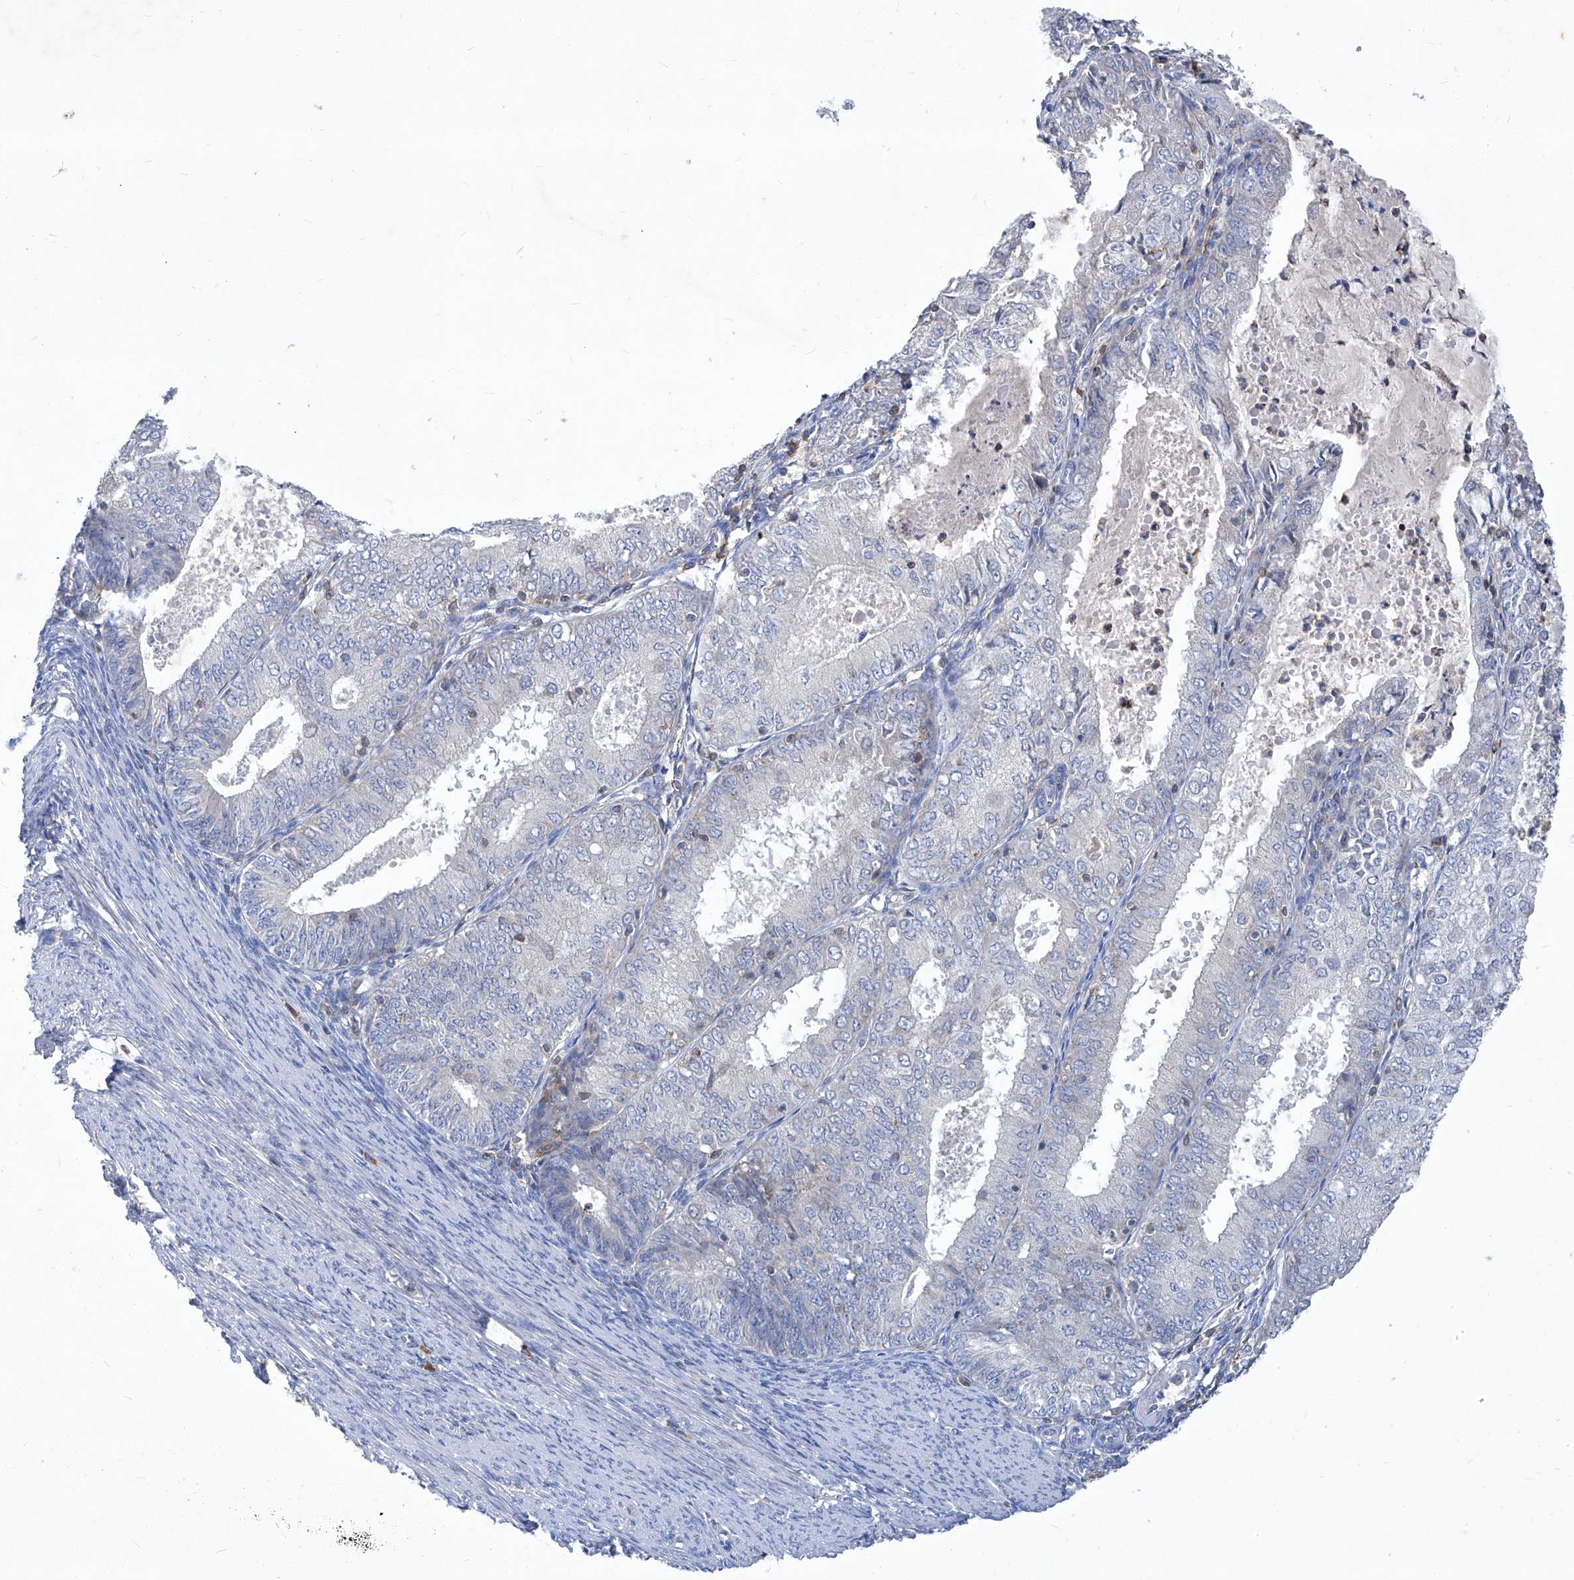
{"staining": {"intensity": "negative", "quantity": "none", "location": "none"}, "tissue": "endometrial cancer", "cell_type": "Tumor cells", "image_type": "cancer", "snomed": [{"axis": "morphology", "description": "Adenocarcinoma, NOS"}, {"axis": "topography", "description": "Endometrium"}], "caption": "Tumor cells show no significant protein expression in endometrial adenocarcinoma. Nuclei are stained in blue.", "gene": "EPHA8", "patient": {"sex": "female", "age": 57}}